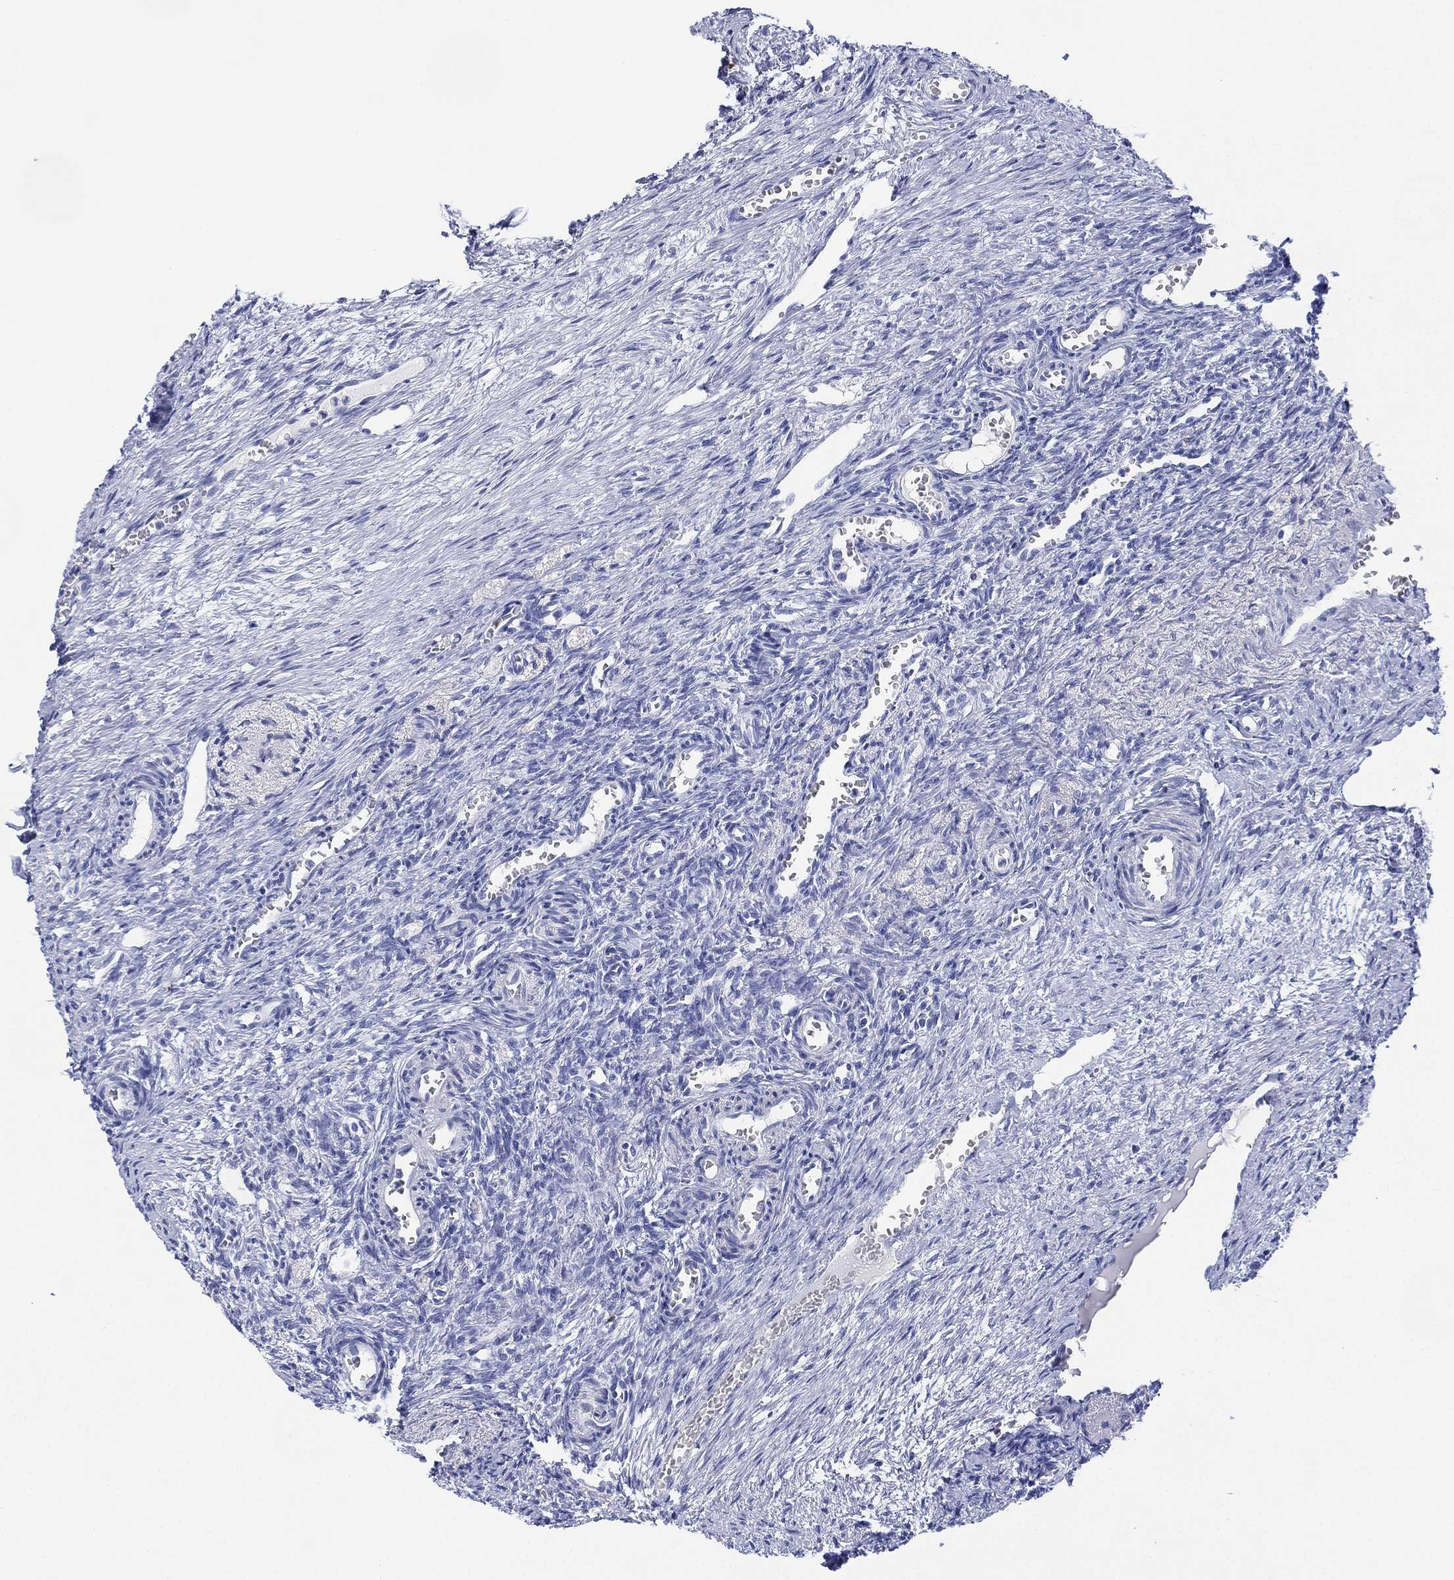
{"staining": {"intensity": "negative", "quantity": "none", "location": "none"}, "tissue": "ovary", "cell_type": "Ovarian stroma cells", "image_type": "normal", "snomed": [{"axis": "morphology", "description": "Normal tissue, NOS"}, {"axis": "topography", "description": "Ovary"}], "caption": "An image of ovary stained for a protein reveals no brown staining in ovarian stroma cells. (IHC, brightfield microscopy, high magnification).", "gene": "DSG1", "patient": {"sex": "female", "age": 39}}